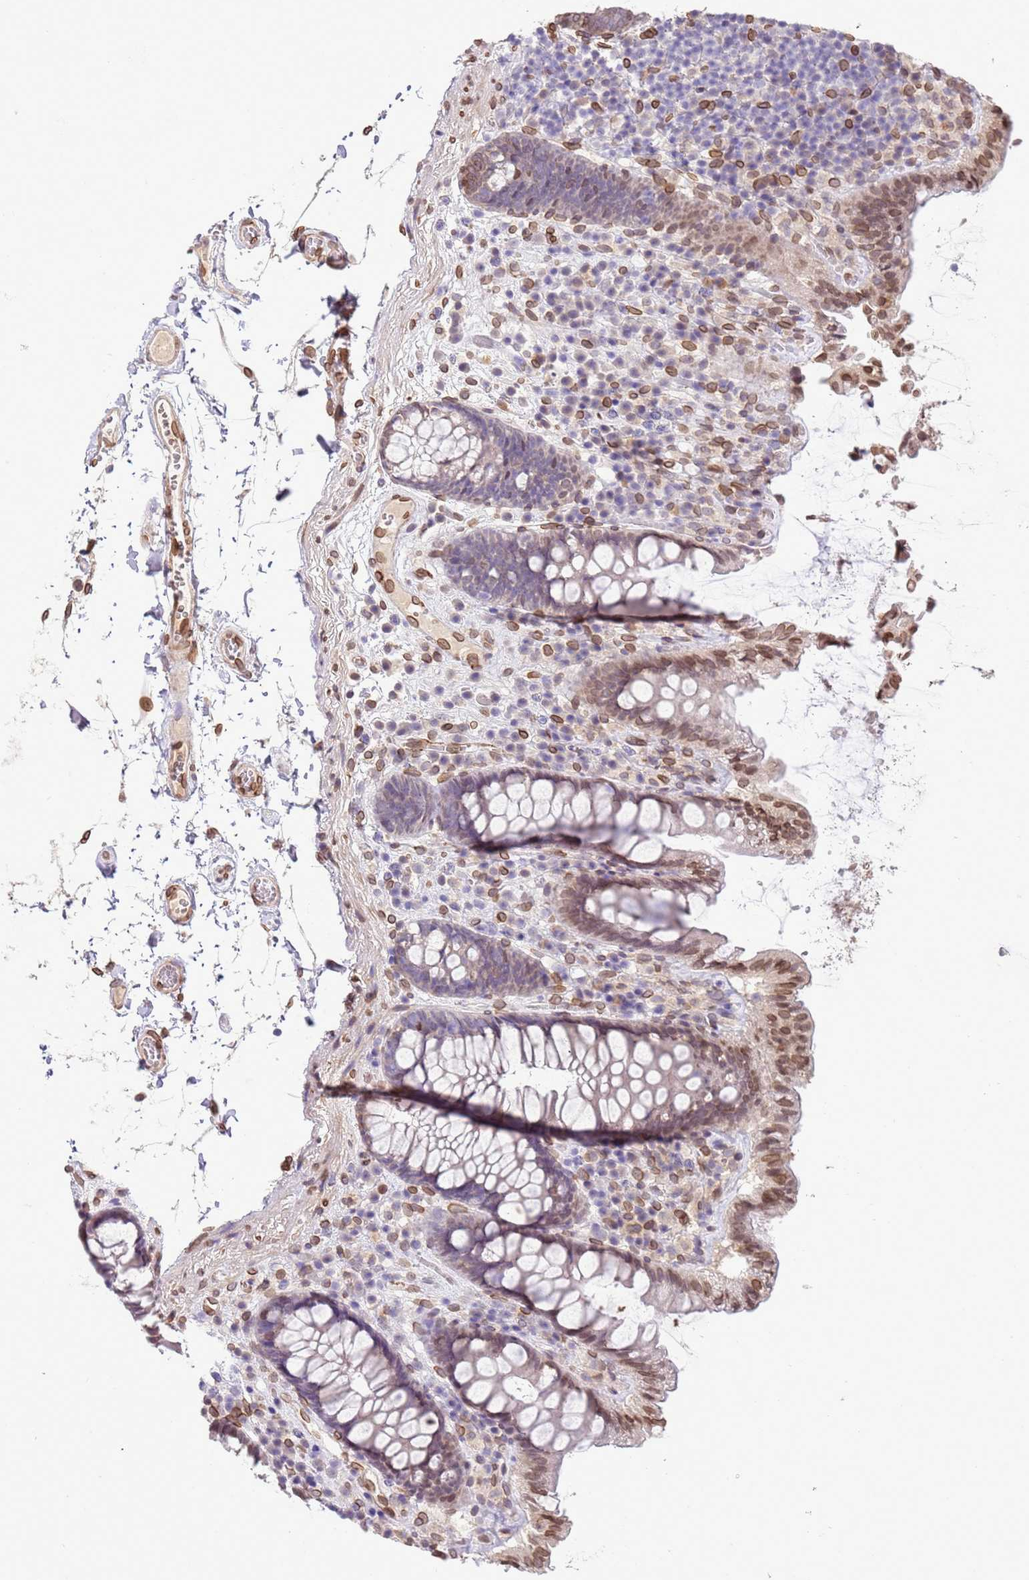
{"staining": {"intensity": "moderate", "quantity": ">75%", "location": "cytoplasmic/membranous,nuclear"}, "tissue": "colon", "cell_type": "Endothelial cells", "image_type": "normal", "snomed": [{"axis": "morphology", "description": "Normal tissue, NOS"}, {"axis": "topography", "description": "Colon"}], "caption": "Colon stained for a protein displays moderate cytoplasmic/membranous,nuclear positivity in endothelial cells. The protein of interest is stained brown, and the nuclei are stained in blue (DAB IHC with brightfield microscopy, high magnification).", "gene": "TMEM47", "patient": {"sex": "male", "age": 84}}